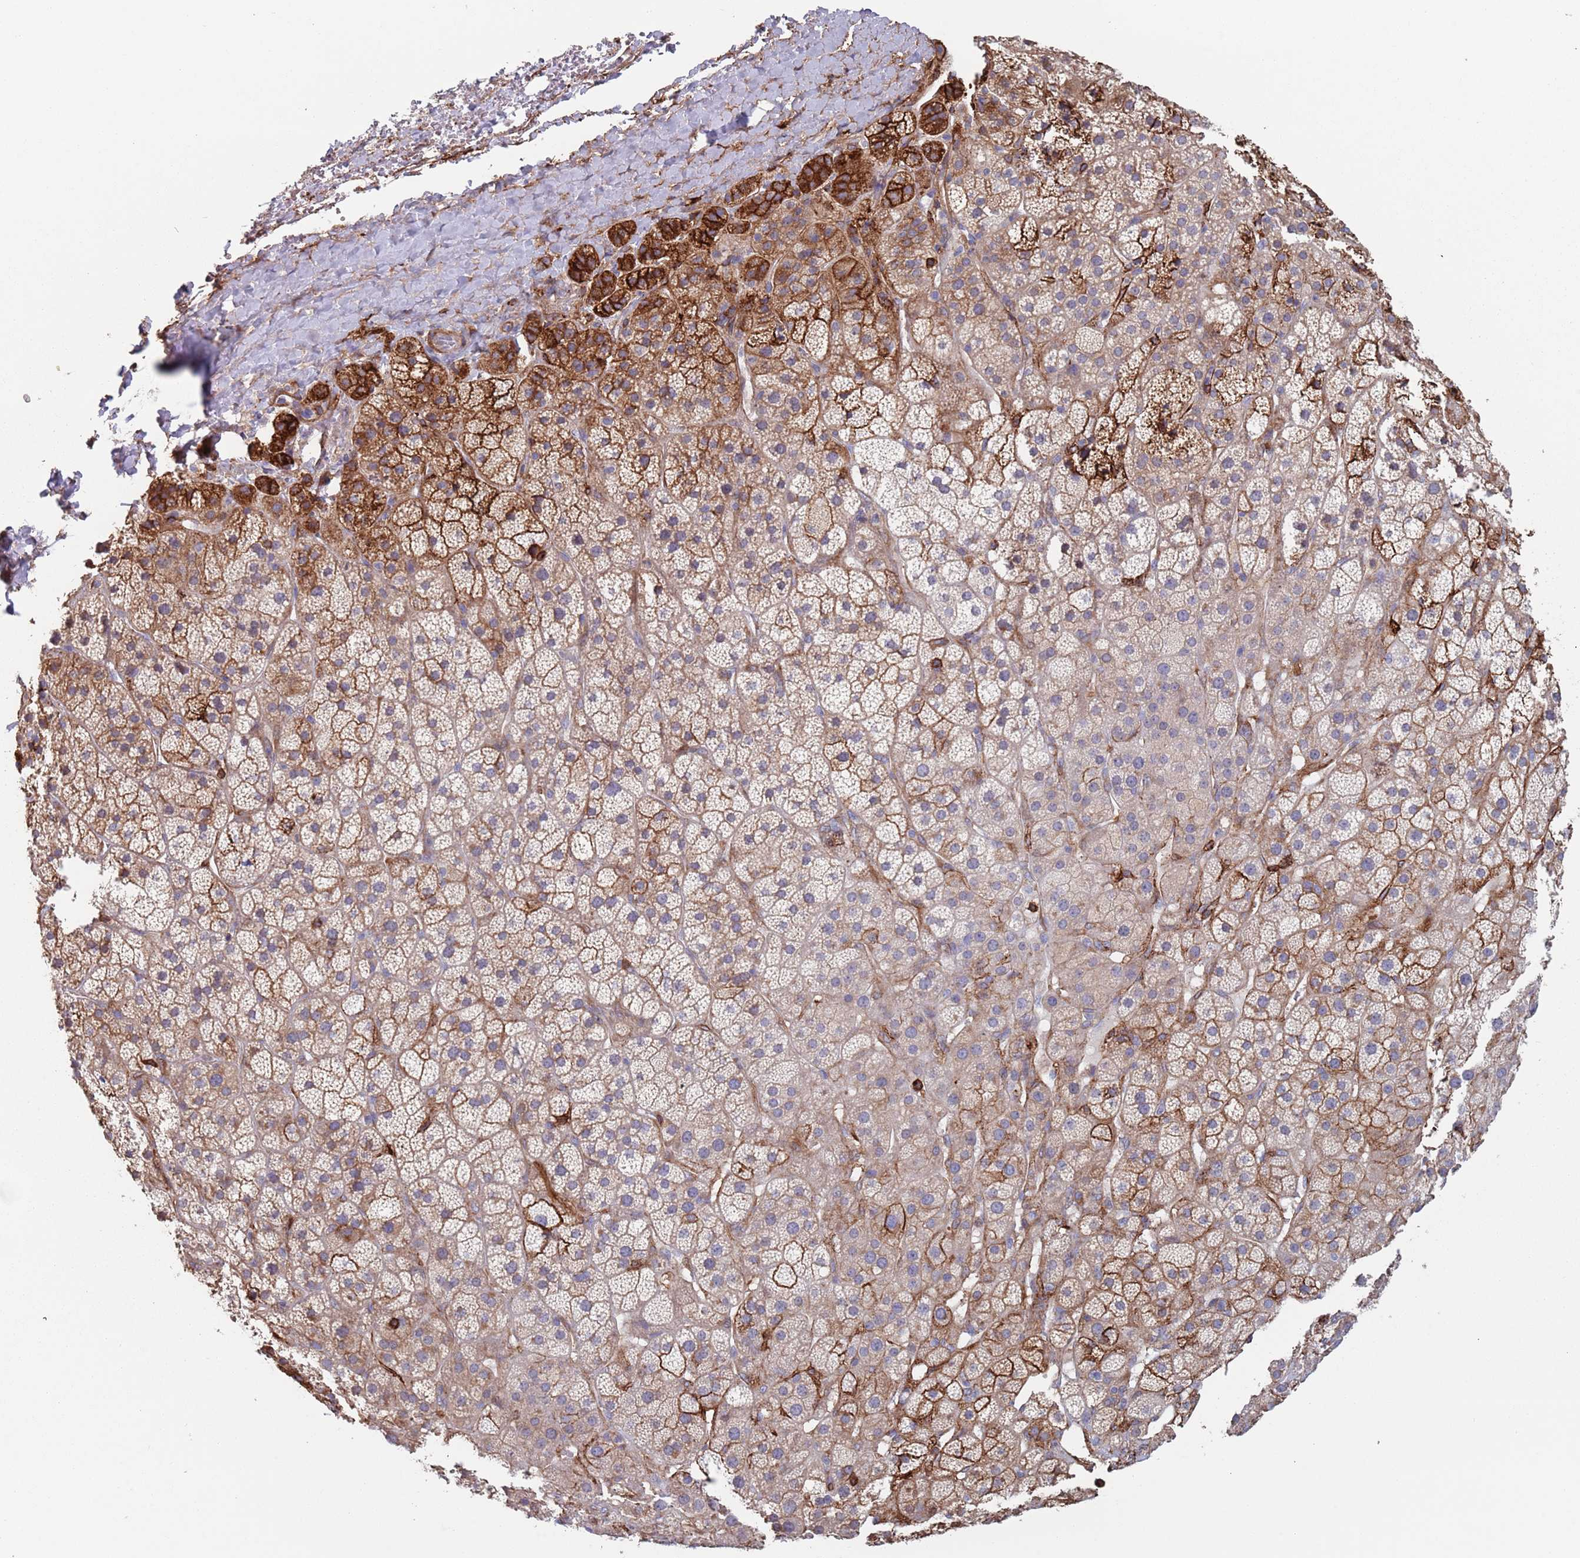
{"staining": {"intensity": "strong", "quantity": "25%-75%", "location": "cytoplasmic/membranous"}, "tissue": "adrenal gland", "cell_type": "Glandular cells", "image_type": "normal", "snomed": [{"axis": "morphology", "description": "Normal tissue, NOS"}, {"axis": "topography", "description": "Adrenal gland"}], "caption": "The histopathology image displays a brown stain indicating the presence of a protein in the cytoplasmic/membranous of glandular cells in adrenal gland.", "gene": "RNF144A", "patient": {"sex": "female", "age": 70}}